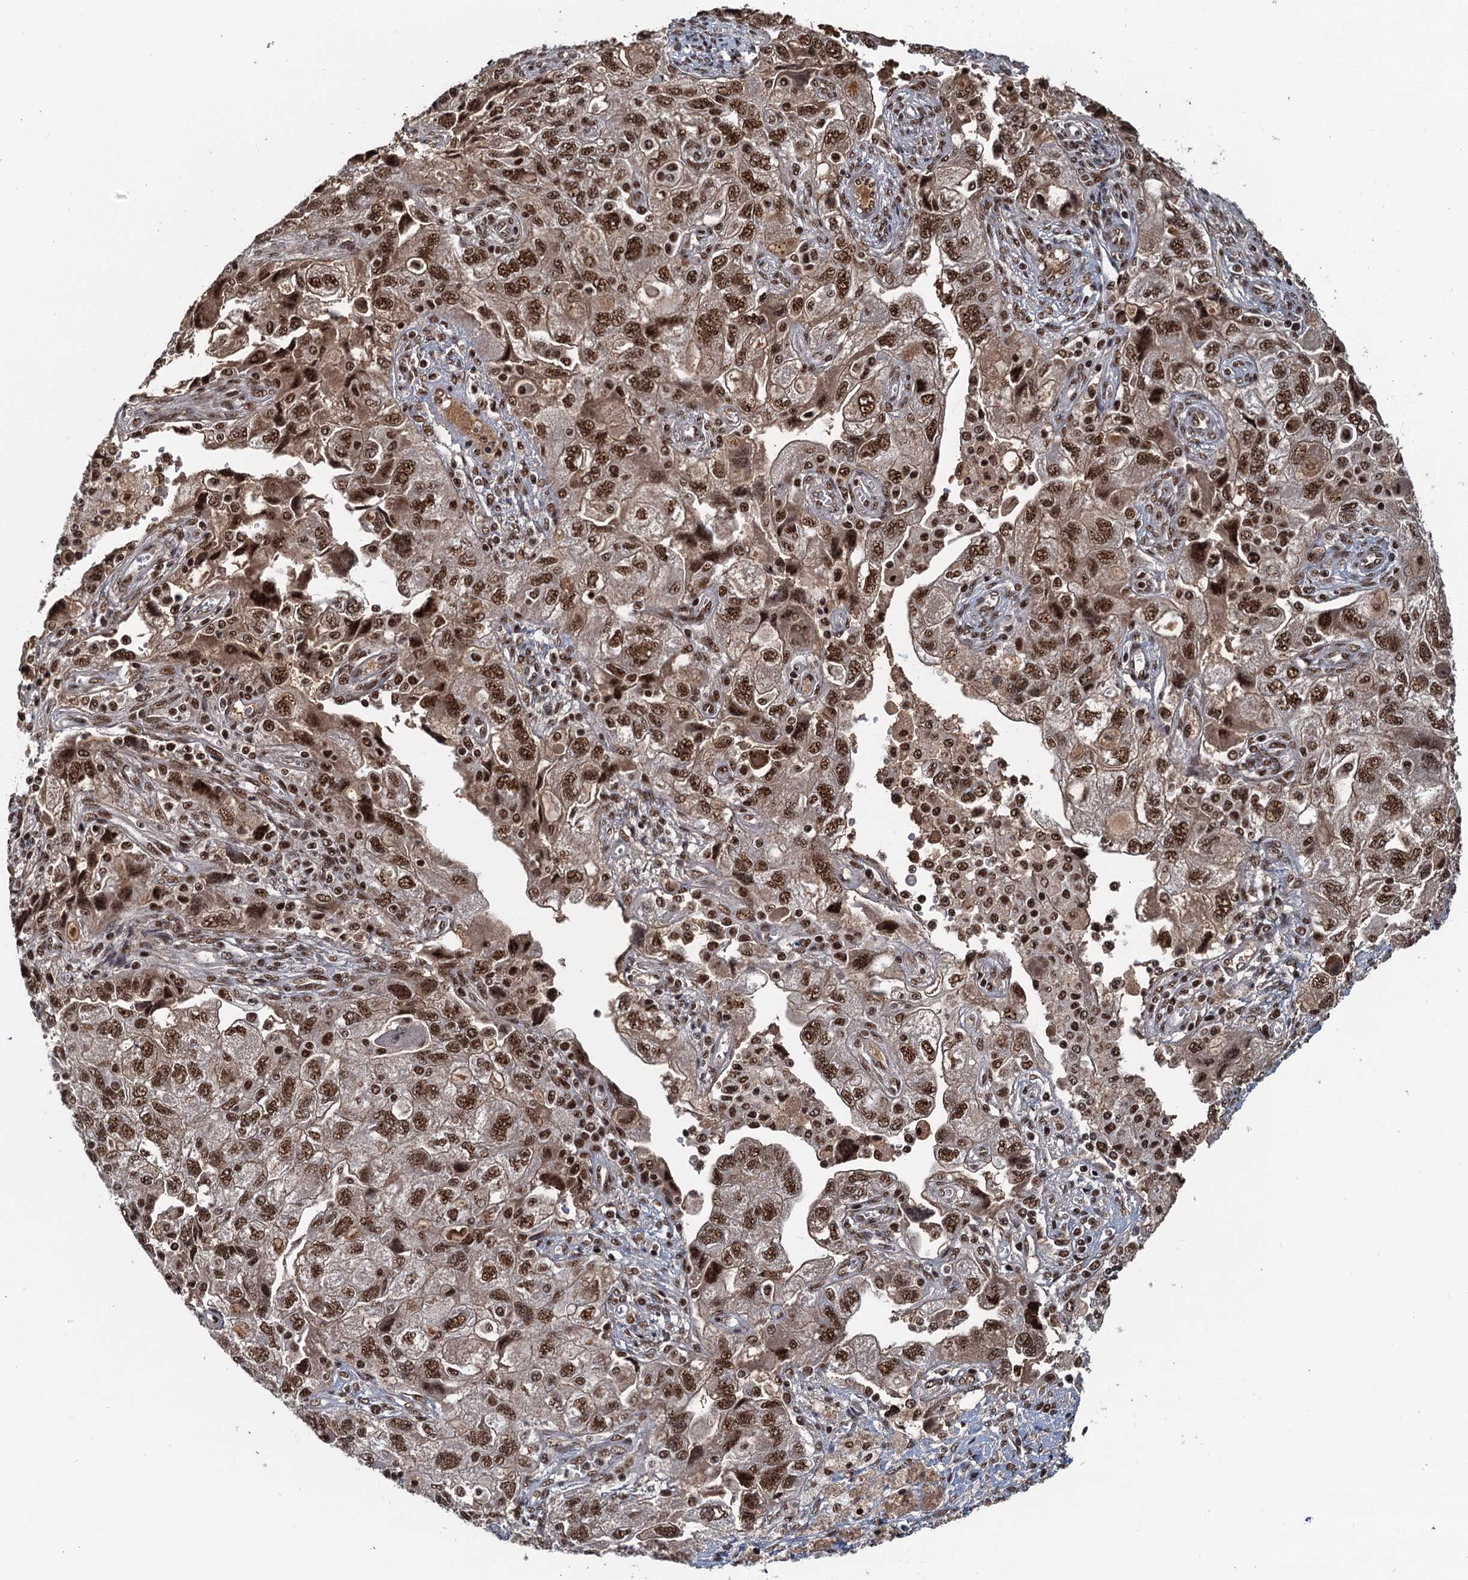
{"staining": {"intensity": "strong", "quantity": ">75%", "location": "nuclear"}, "tissue": "ovarian cancer", "cell_type": "Tumor cells", "image_type": "cancer", "snomed": [{"axis": "morphology", "description": "Carcinoma, NOS"}, {"axis": "morphology", "description": "Cystadenocarcinoma, serous, NOS"}, {"axis": "topography", "description": "Ovary"}], "caption": "This histopathology image reveals IHC staining of ovarian cancer, with high strong nuclear positivity in about >75% of tumor cells.", "gene": "ZC3H18", "patient": {"sex": "female", "age": 69}}